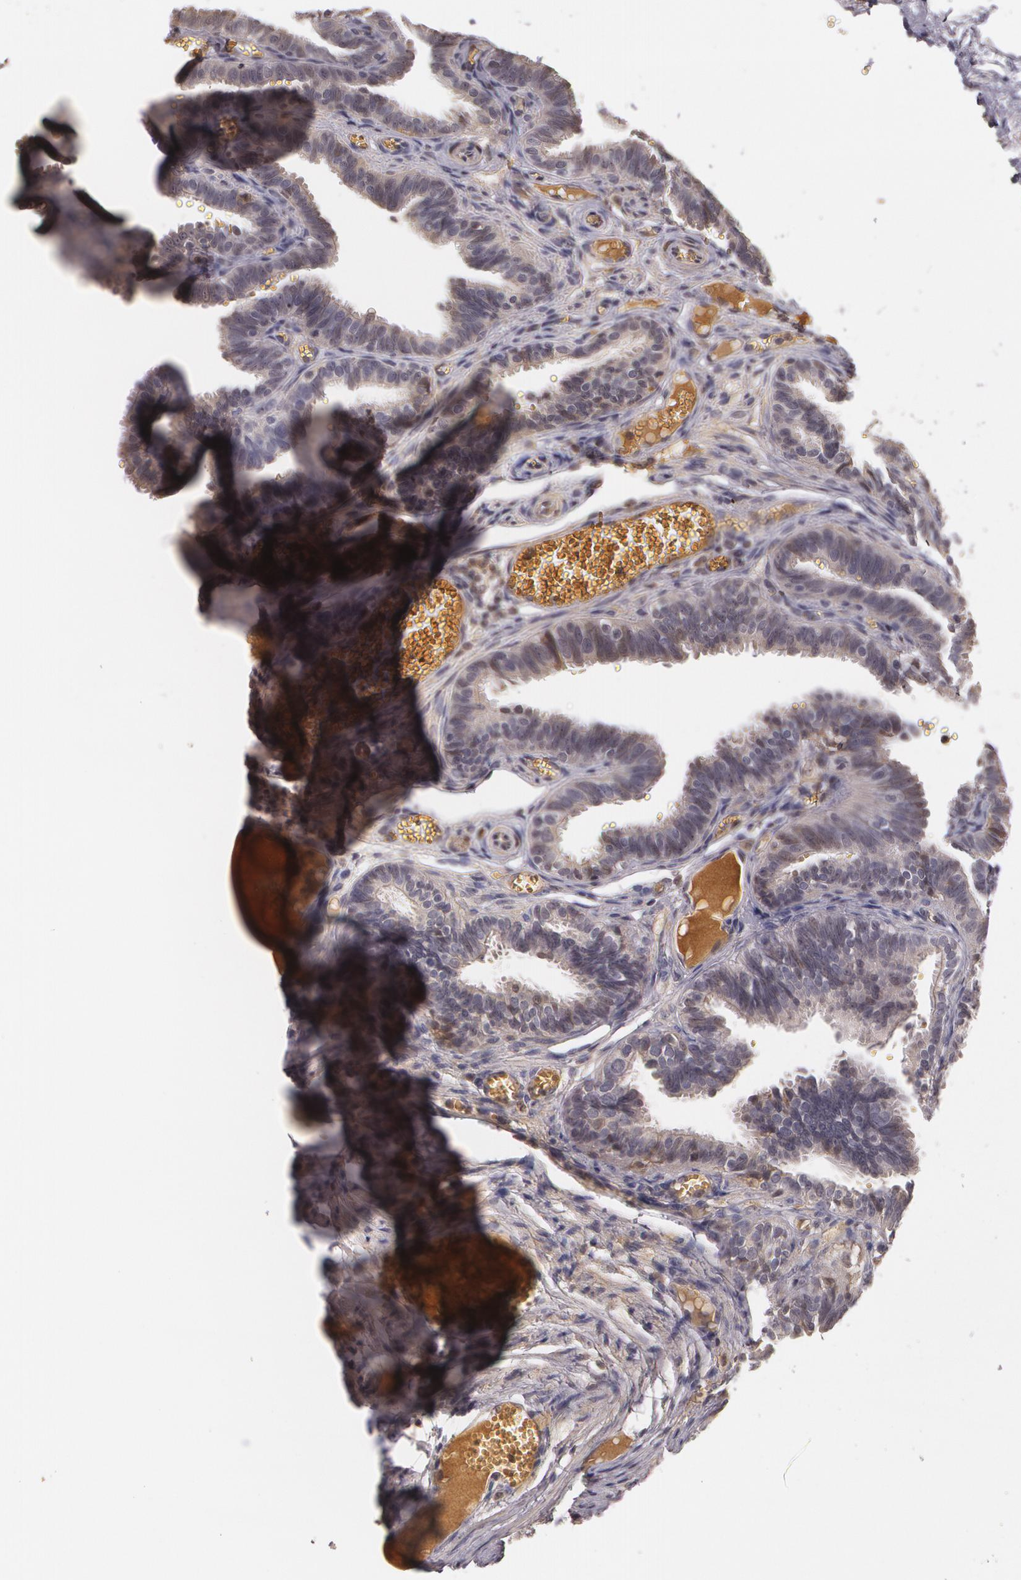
{"staining": {"intensity": "weak", "quantity": "25%-75%", "location": "cytoplasmic/membranous,nuclear"}, "tissue": "fallopian tube", "cell_type": "Glandular cells", "image_type": "normal", "snomed": [{"axis": "morphology", "description": "Normal tissue, NOS"}, {"axis": "topography", "description": "Fallopian tube"}], "caption": "Protein staining reveals weak cytoplasmic/membranous,nuclear staining in approximately 25%-75% of glandular cells in benign fallopian tube.", "gene": "LRG1", "patient": {"sex": "female", "age": 29}}